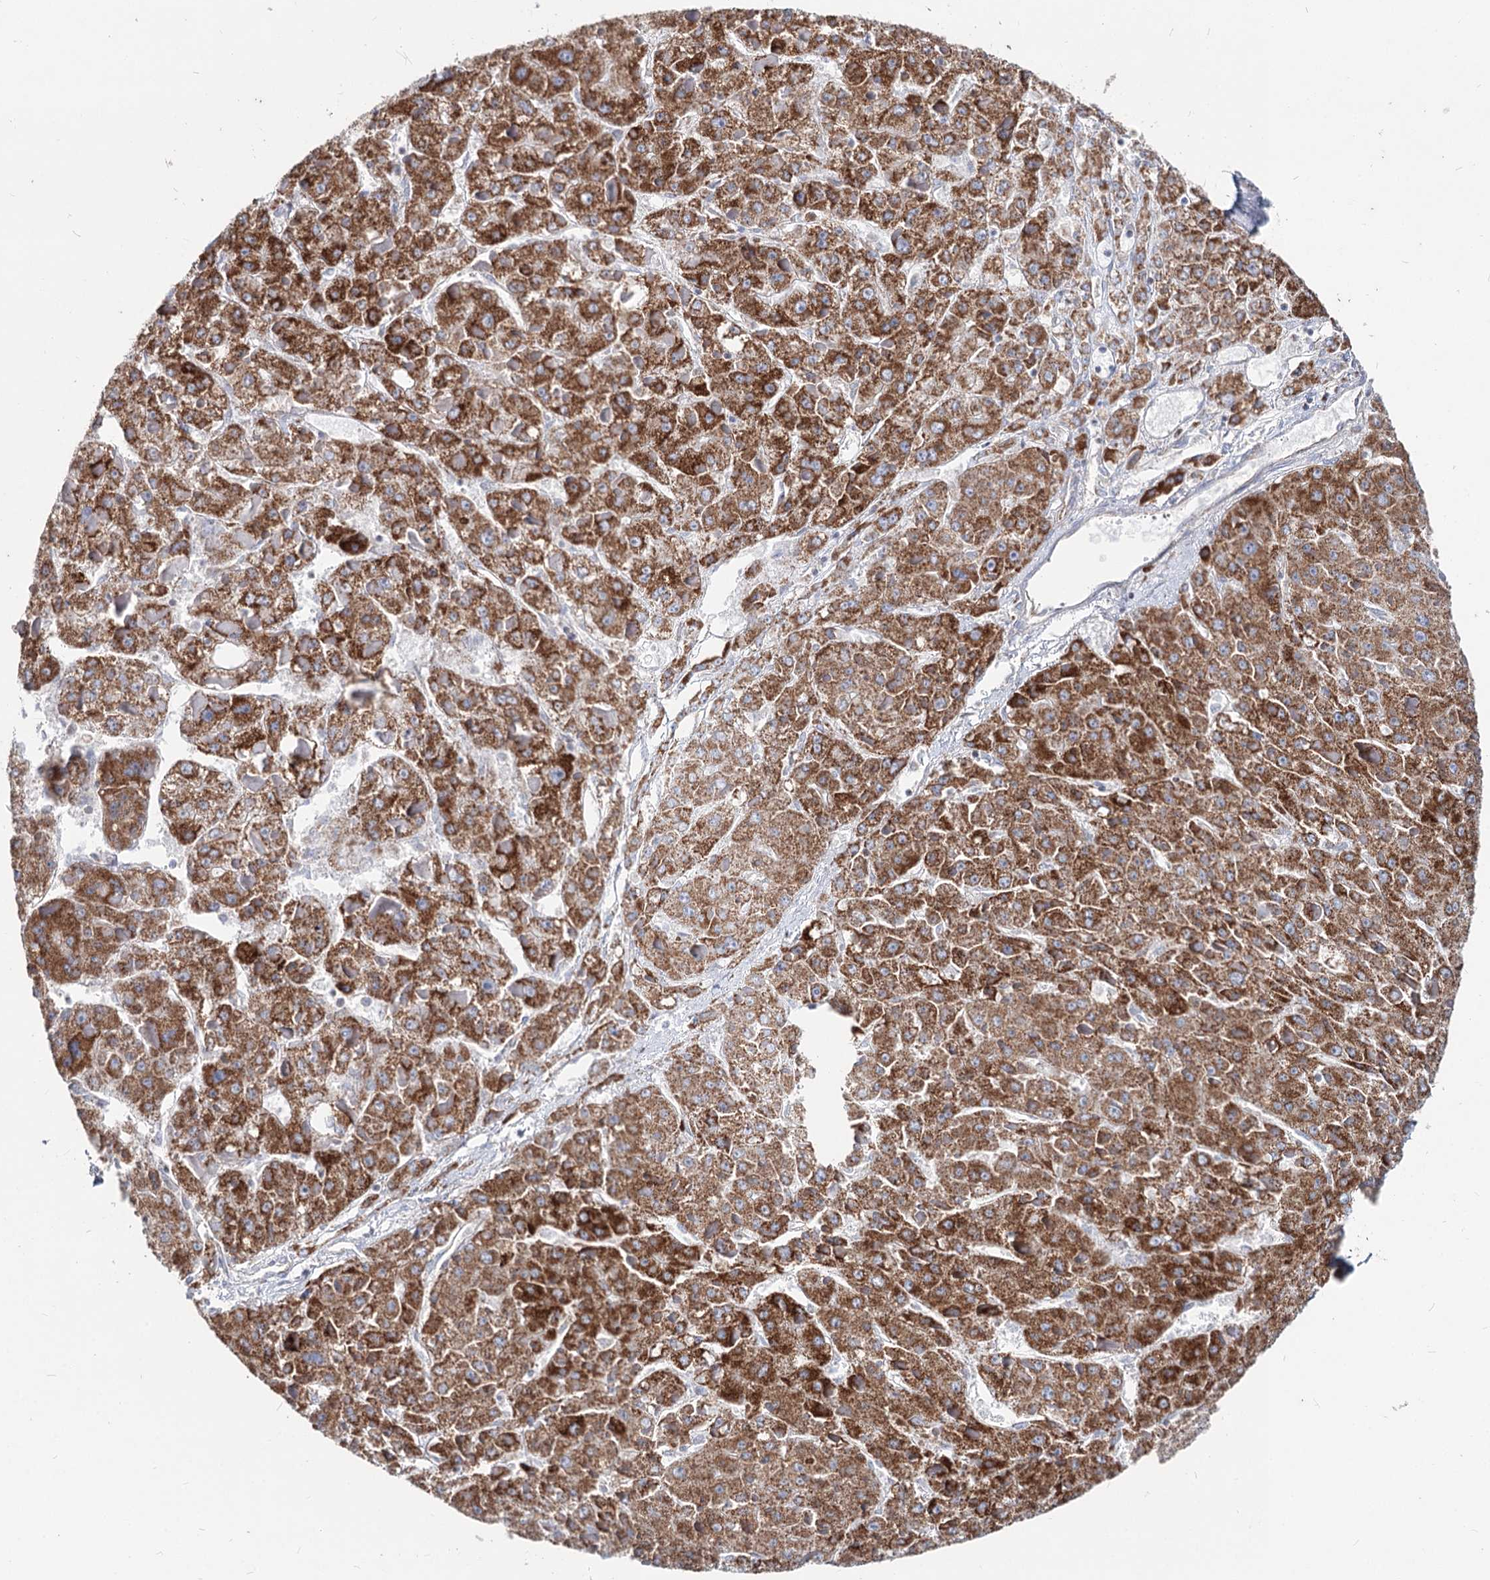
{"staining": {"intensity": "strong", "quantity": ">75%", "location": "cytoplasmic/membranous"}, "tissue": "liver cancer", "cell_type": "Tumor cells", "image_type": "cancer", "snomed": [{"axis": "morphology", "description": "Carcinoma, Hepatocellular, NOS"}, {"axis": "topography", "description": "Liver"}], "caption": "IHC histopathology image of neoplastic tissue: human liver cancer stained using immunohistochemistry (IHC) shows high levels of strong protein expression localized specifically in the cytoplasmic/membranous of tumor cells, appearing as a cytoplasmic/membranous brown color.", "gene": "MCCC2", "patient": {"sex": "female", "age": 73}}